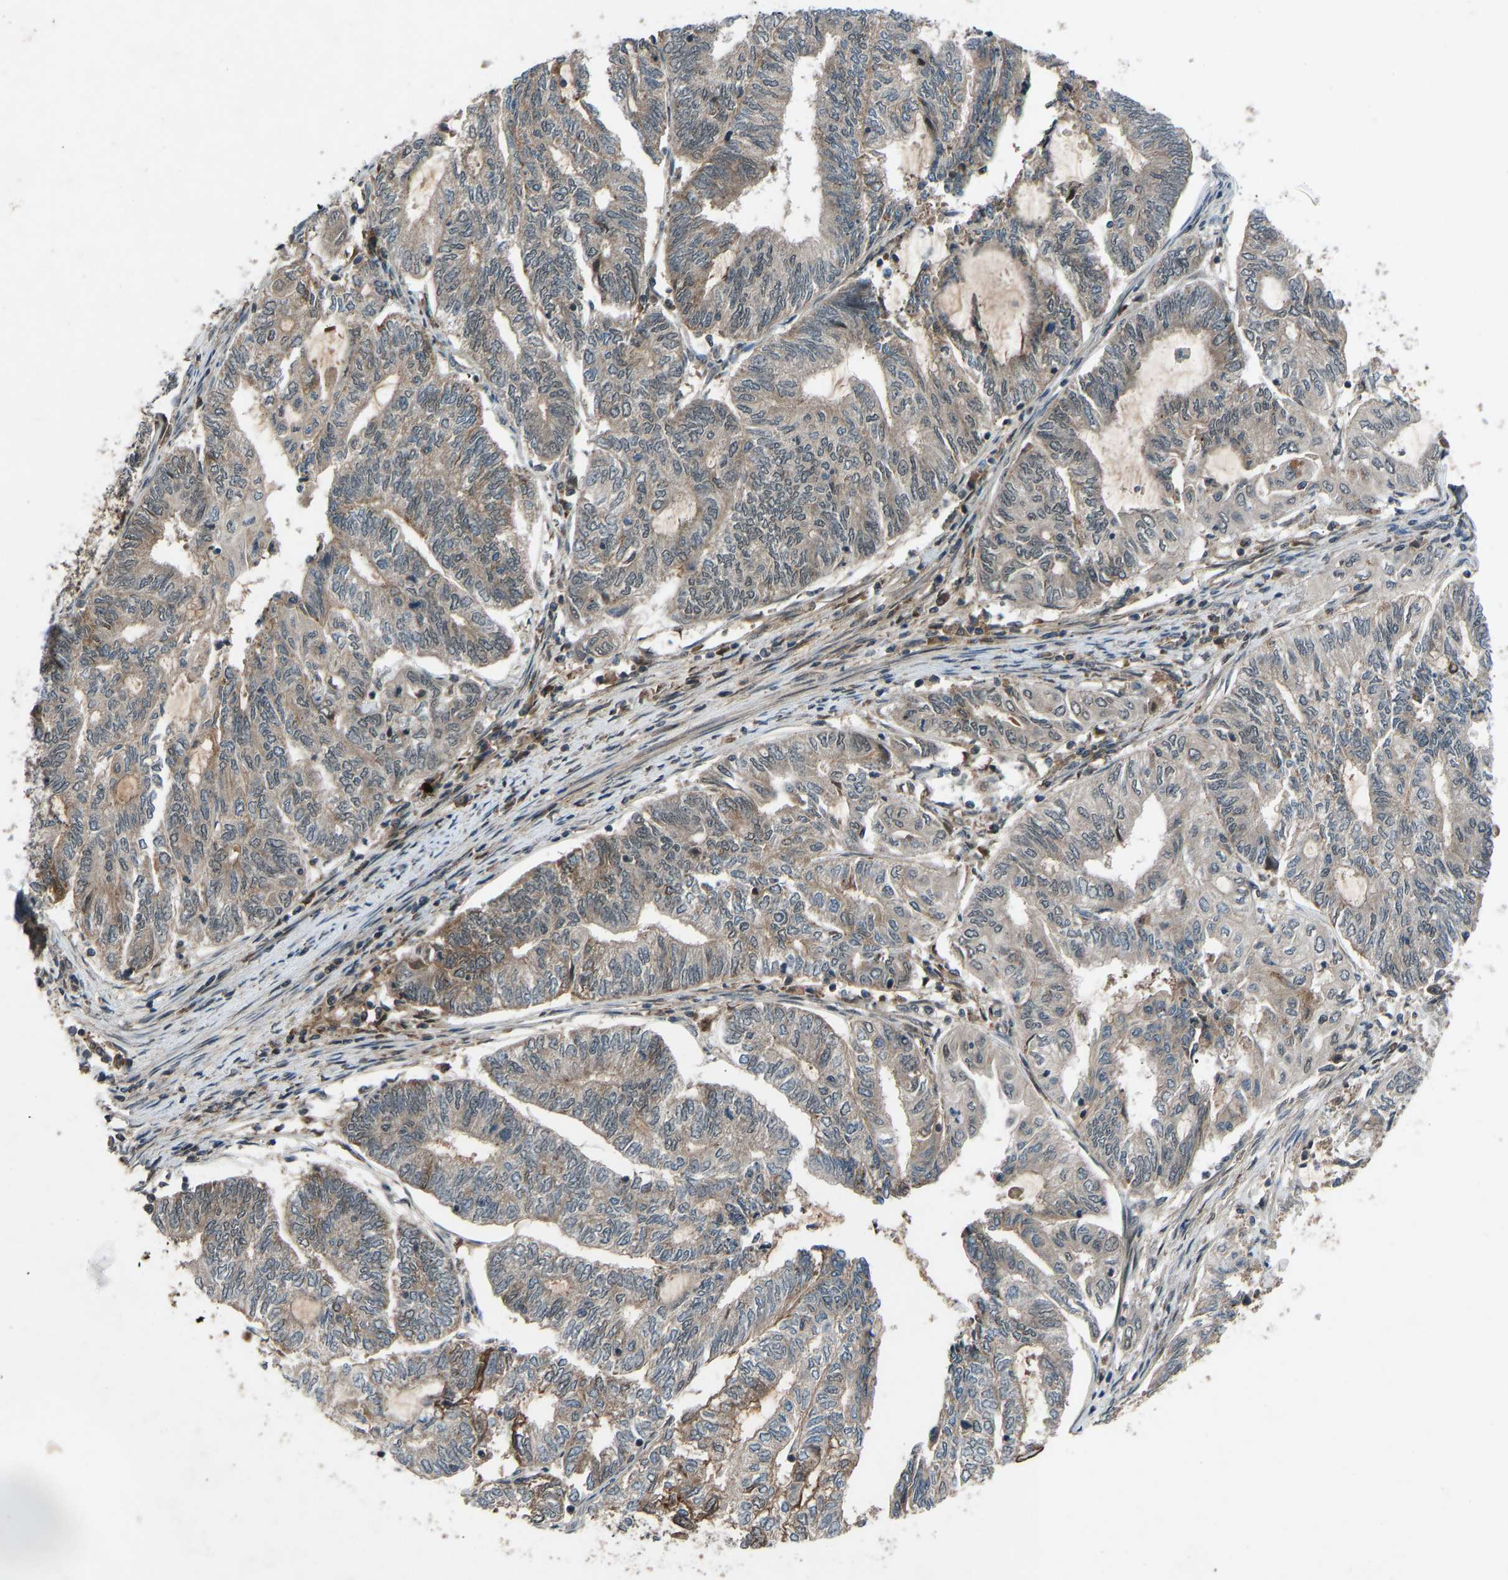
{"staining": {"intensity": "moderate", "quantity": "<25%", "location": "cytoplasmic/membranous"}, "tissue": "endometrial cancer", "cell_type": "Tumor cells", "image_type": "cancer", "snomed": [{"axis": "morphology", "description": "Adenocarcinoma, NOS"}, {"axis": "topography", "description": "Uterus"}, {"axis": "topography", "description": "Endometrium"}], "caption": "Immunohistochemistry (IHC) staining of endometrial cancer (adenocarcinoma), which reveals low levels of moderate cytoplasmic/membranous staining in about <25% of tumor cells indicating moderate cytoplasmic/membranous protein staining. The staining was performed using DAB (3,3'-diaminobenzidine) (brown) for protein detection and nuclei were counterstained in hematoxylin (blue).", "gene": "SLC43A1", "patient": {"sex": "female", "age": 70}}